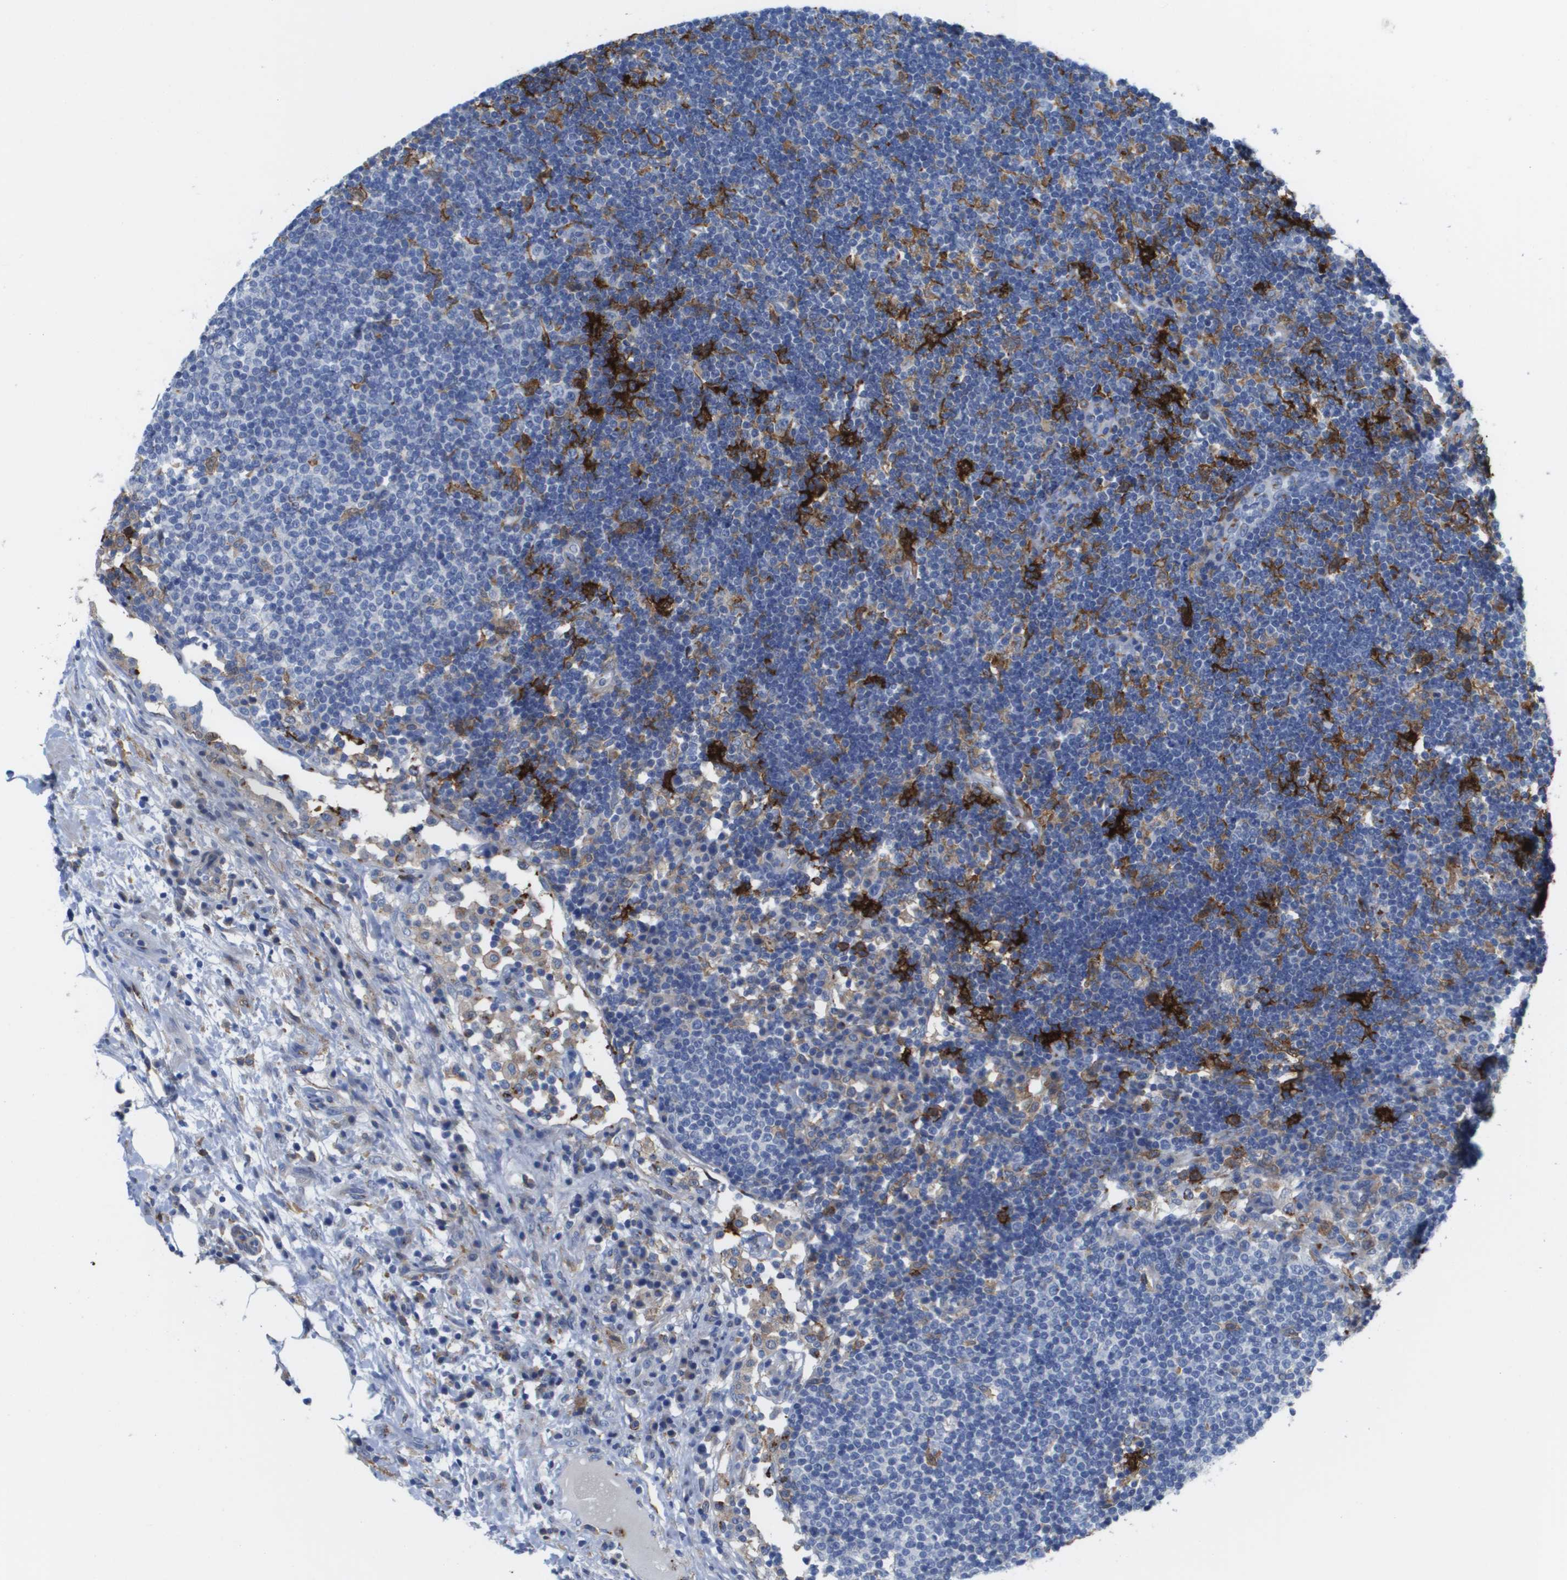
{"staining": {"intensity": "strong", "quantity": "<25%", "location": "cytoplasmic/membranous"}, "tissue": "lymph node", "cell_type": "Germinal center cells", "image_type": "normal", "snomed": [{"axis": "morphology", "description": "Normal tissue, NOS"}, {"axis": "topography", "description": "Lymph node"}], "caption": "Protein expression analysis of benign human lymph node reveals strong cytoplasmic/membranous positivity in approximately <25% of germinal center cells. (Stains: DAB (3,3'-diaminobenzidine) in brown, nuclei in blue, Microscopy: brightfield microscopy at high magnification).", "gene": "SLC37A2", "patient": {"sex": "female", "age": 53}}